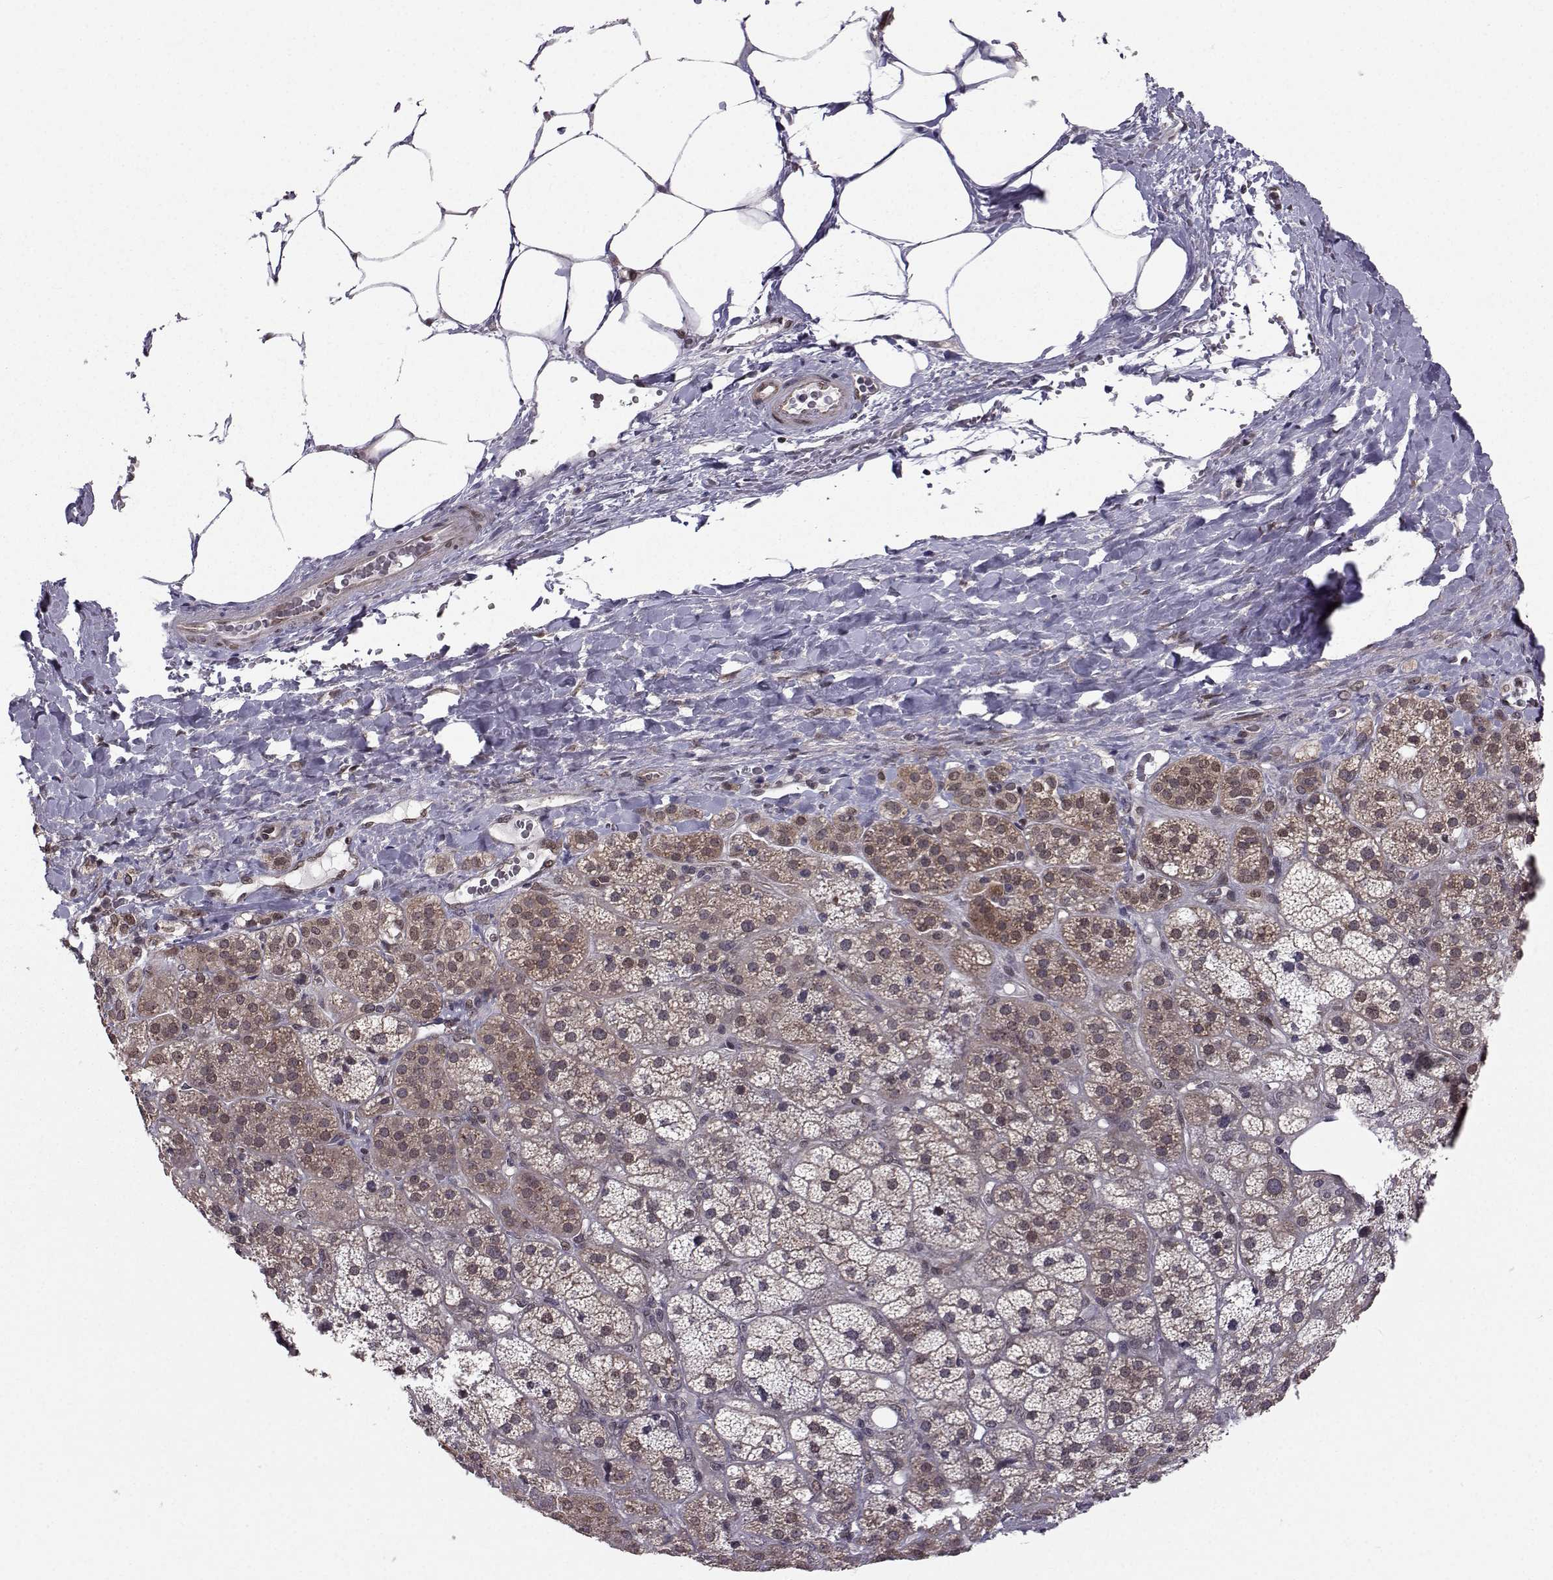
{"staining": {"intensity": "moderate", "quantity": "<25%", "location": "cytoplasmic/membranous"}, "tissue": "adrenal gland", "cell_type": "Glandular cells", "image_type": "normal", "snomed": [{"axis": "morphology", "description": "Normal tissue, NOS"}, {"axis": "topography", "description": "Adrenal gland"}], "caption": "Adrenal gland stained with a brown dye reveals moderate cytoplasmic/membranous positive staining in about <25% of glandular cells.", "gene": "PKN2", "patient": {"sex": "male", "age": 57}}